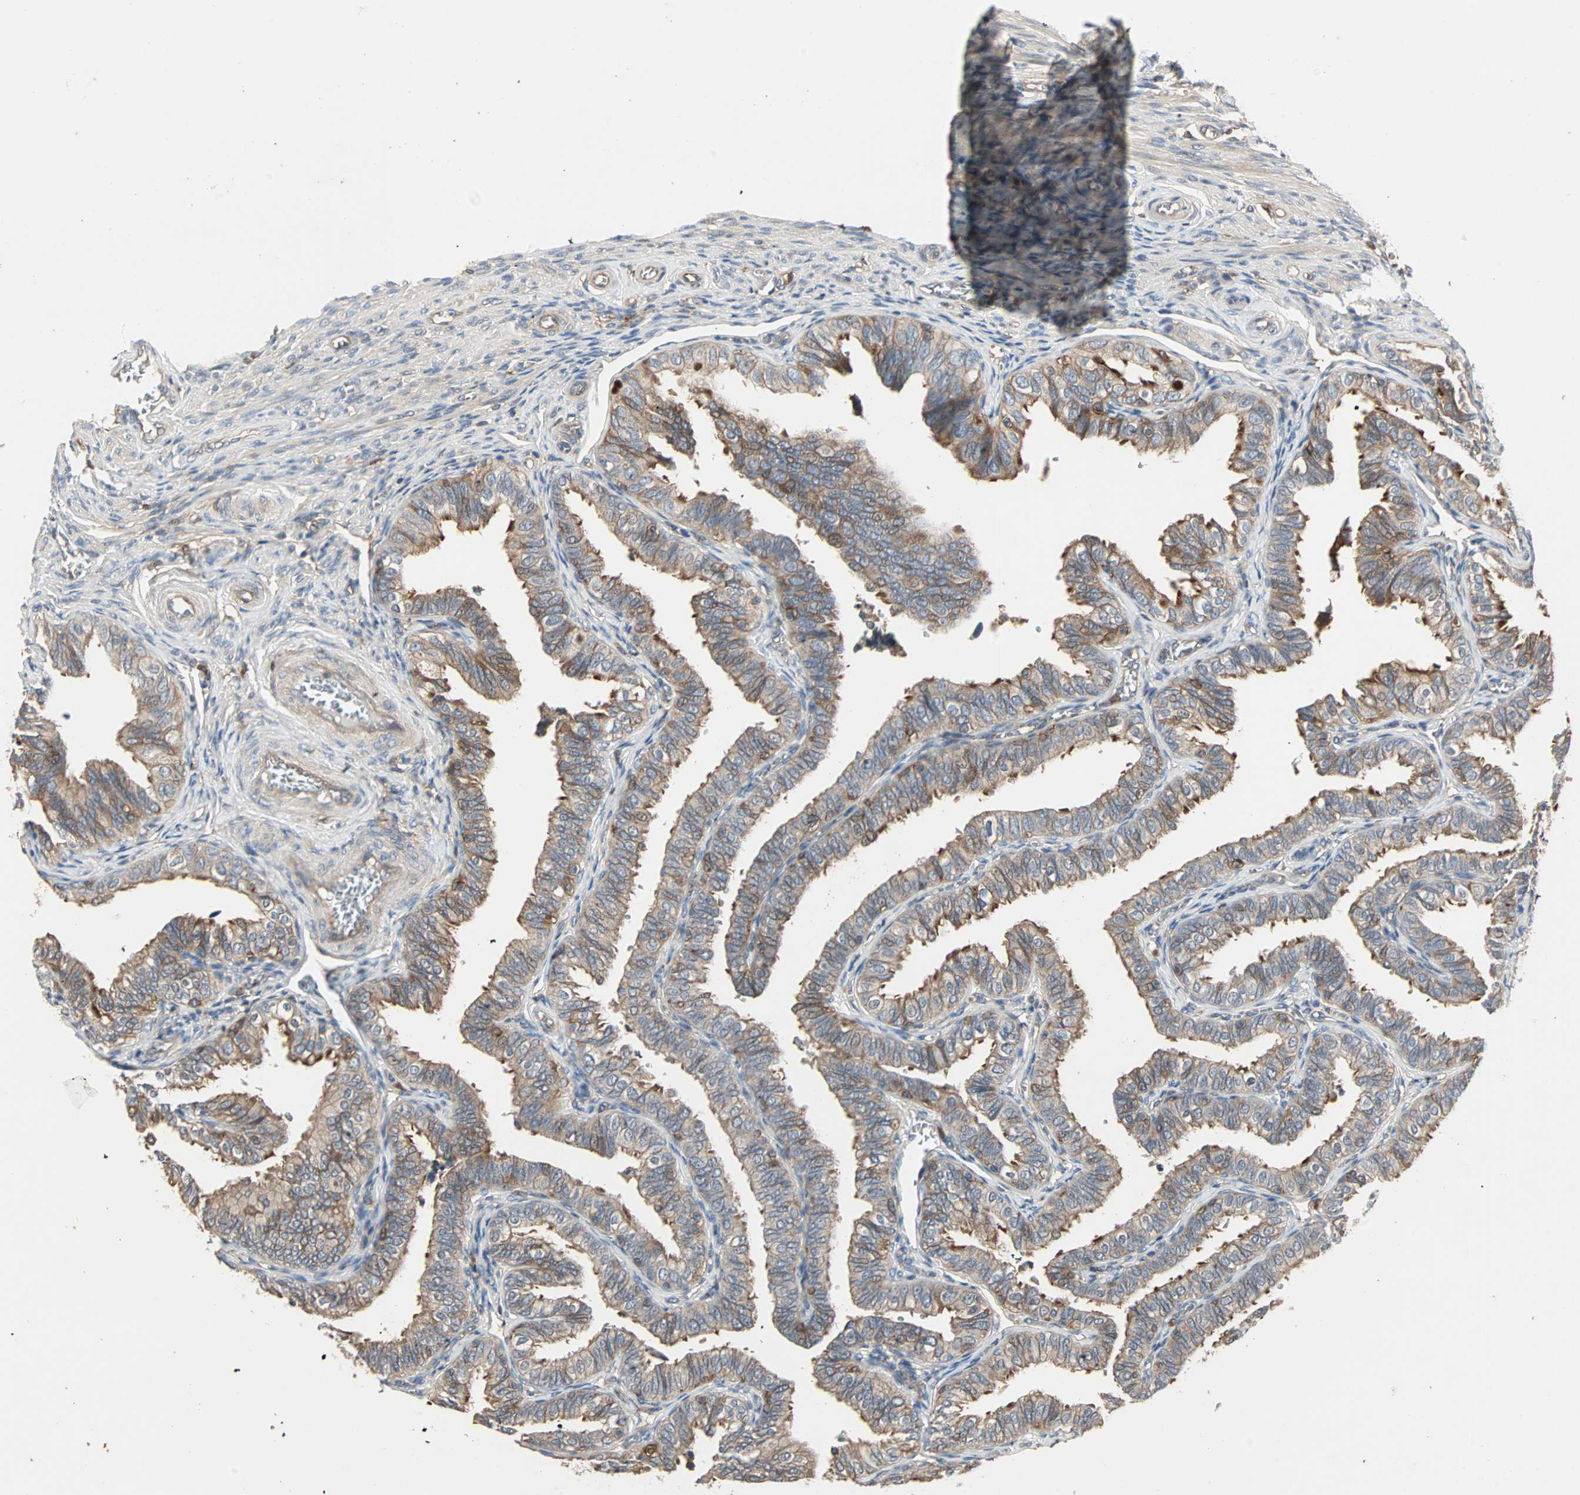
{"staining": {"intensity": "strong", "quantity": ">75%", "location": "cytoplasmic/membranous"}, "tissue": "fallopian tube", "cell_type": "Glandular cells", "image_type": "normal", "snomed": [{"axis": "morphology", "description": "Normal tissue, NOS"}, {"axis": "topography", "description": "Fallopian tube"}], "caption": "Strong cytoplasmic/membranous positivity for a protein is appreciated in approximately >75% of glandular cells of benign fallopian tube using immunohistochemistry (IHC).", "gene": "GNAI2", "patient": {"sex": "female", "age": 46}}